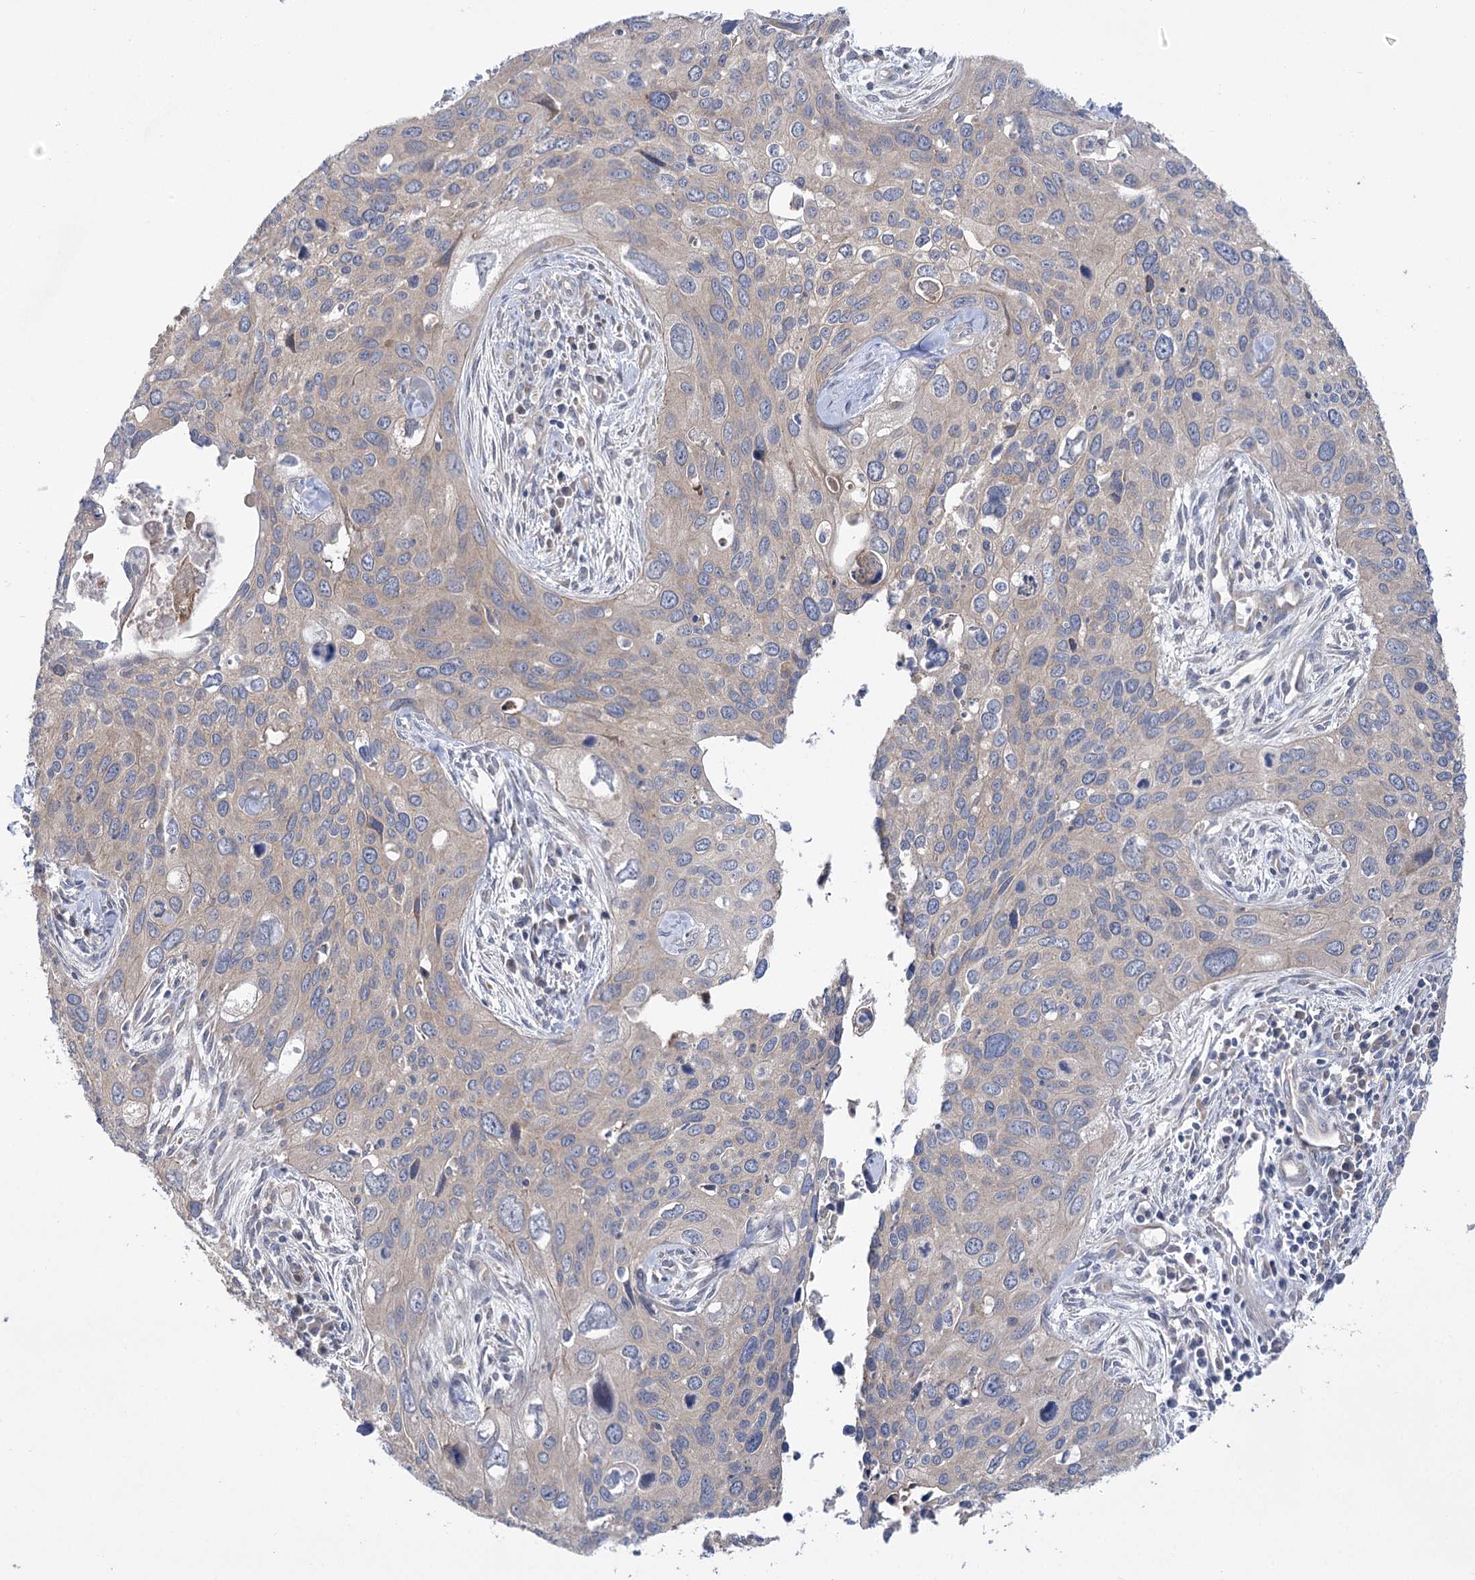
{"staining": {"intensity": "weak", "quantity": "<25%", "location": "cytoplasmic/membranous"}, "tissue": "cervical cancer", "cell_type": "Tumor cells", "image_type": "cancer", "snomed": [{"axis": "morphology", "description": "Squamous cell carcinoma, NOS"}, {"axis": "topography", "description": "Cervix"}], "caption": "Immunohistochemical staining of cervical cancer (squamous cell carcinoma) demonstrates no significant expression in tumor cells. The staining was performed using DAB to visualize the protein expression in brown, while the nuclei were stained in blue with hematoxylin (Magnification: 20x).", "gene": "VPS37B", "patient": {"sex": "female", "age": 55}}